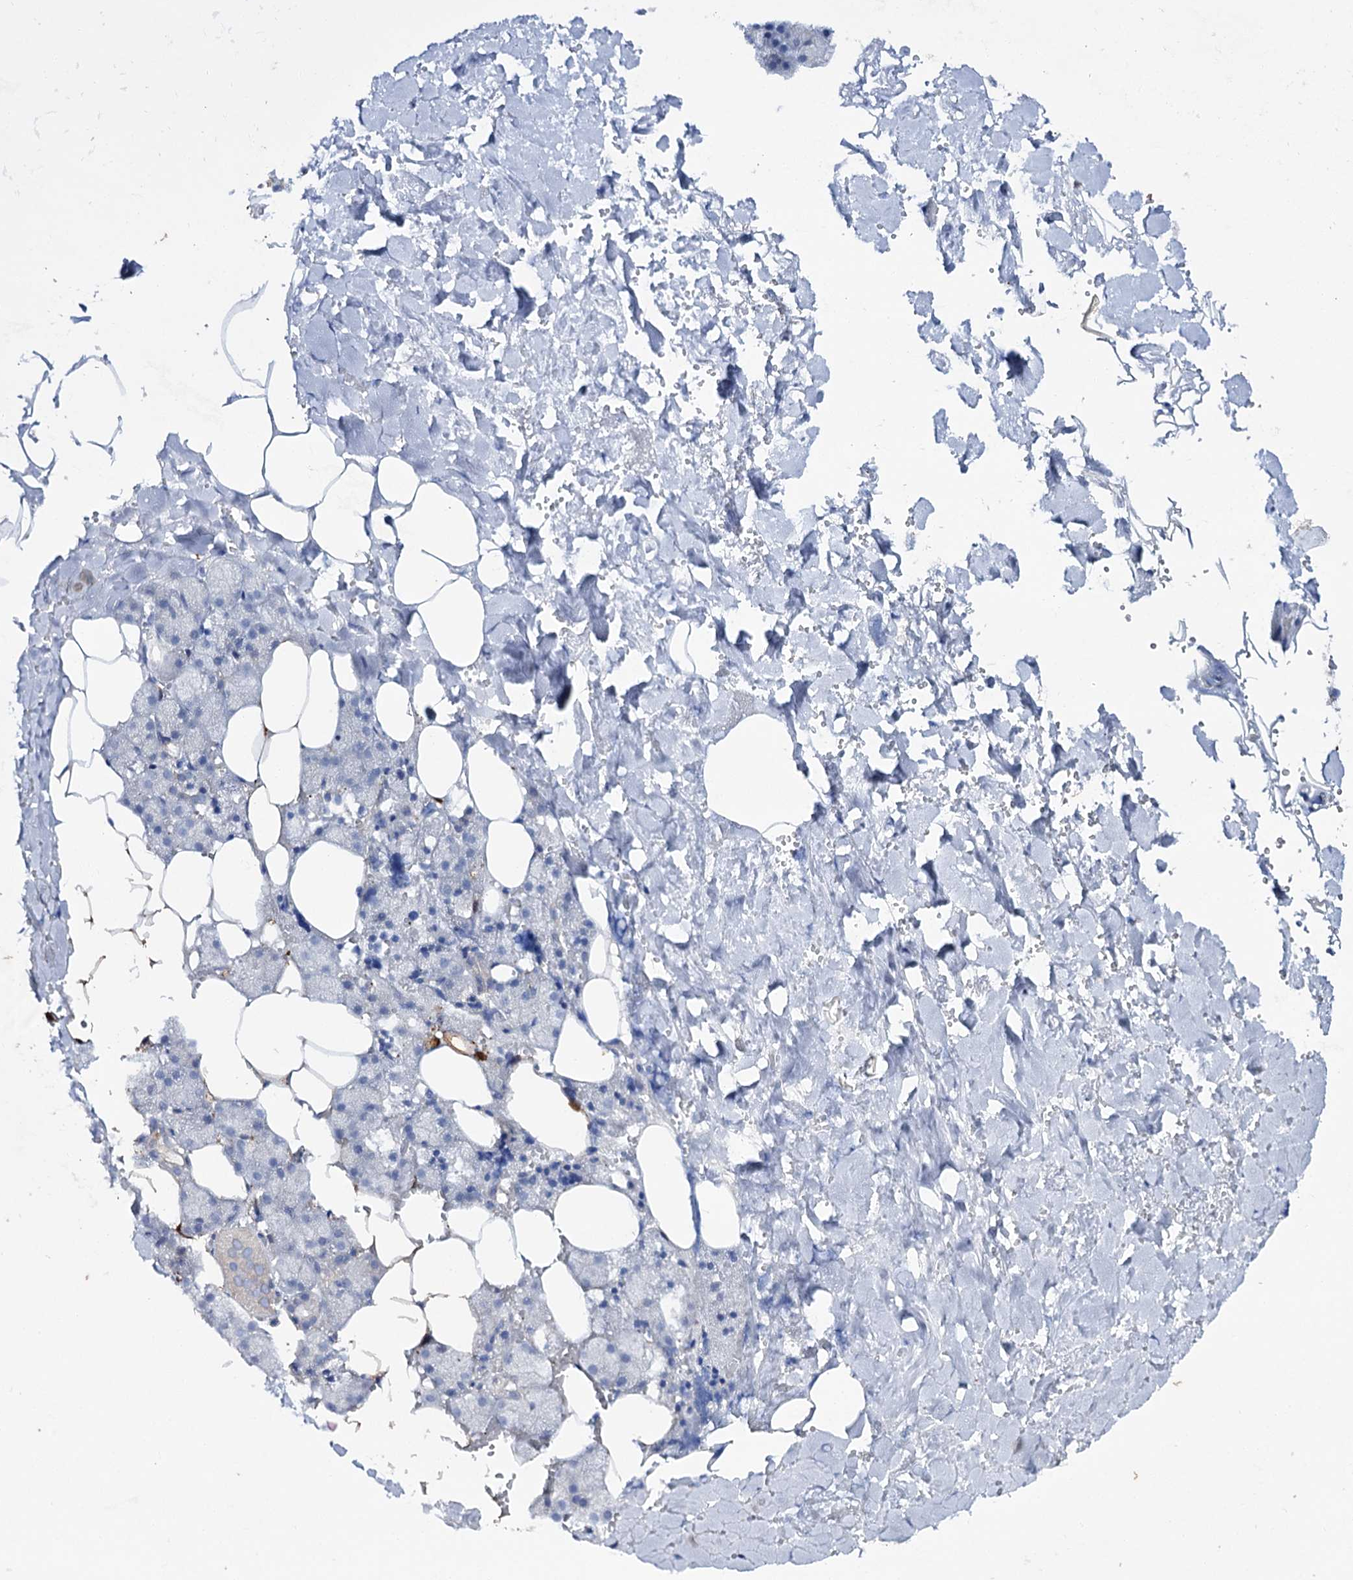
{"staining": {"intensity": "negative", "quantity": "none", "location": "none"}, "tissue": "salivary gland", "cell_type": "Glandular cells", "image_type": "normal", "snomed": [{"axis": "morphology", "description": "Normal tissue, NOS"}, {"axis": "topography", "description": "Salivary gland"}], "caption": "Immunohistochemistry of normal human salivary gland shows no positivity in glandular cells.", "gene": "LYZL4", "patient": {"sex": "male", "age": 62}}